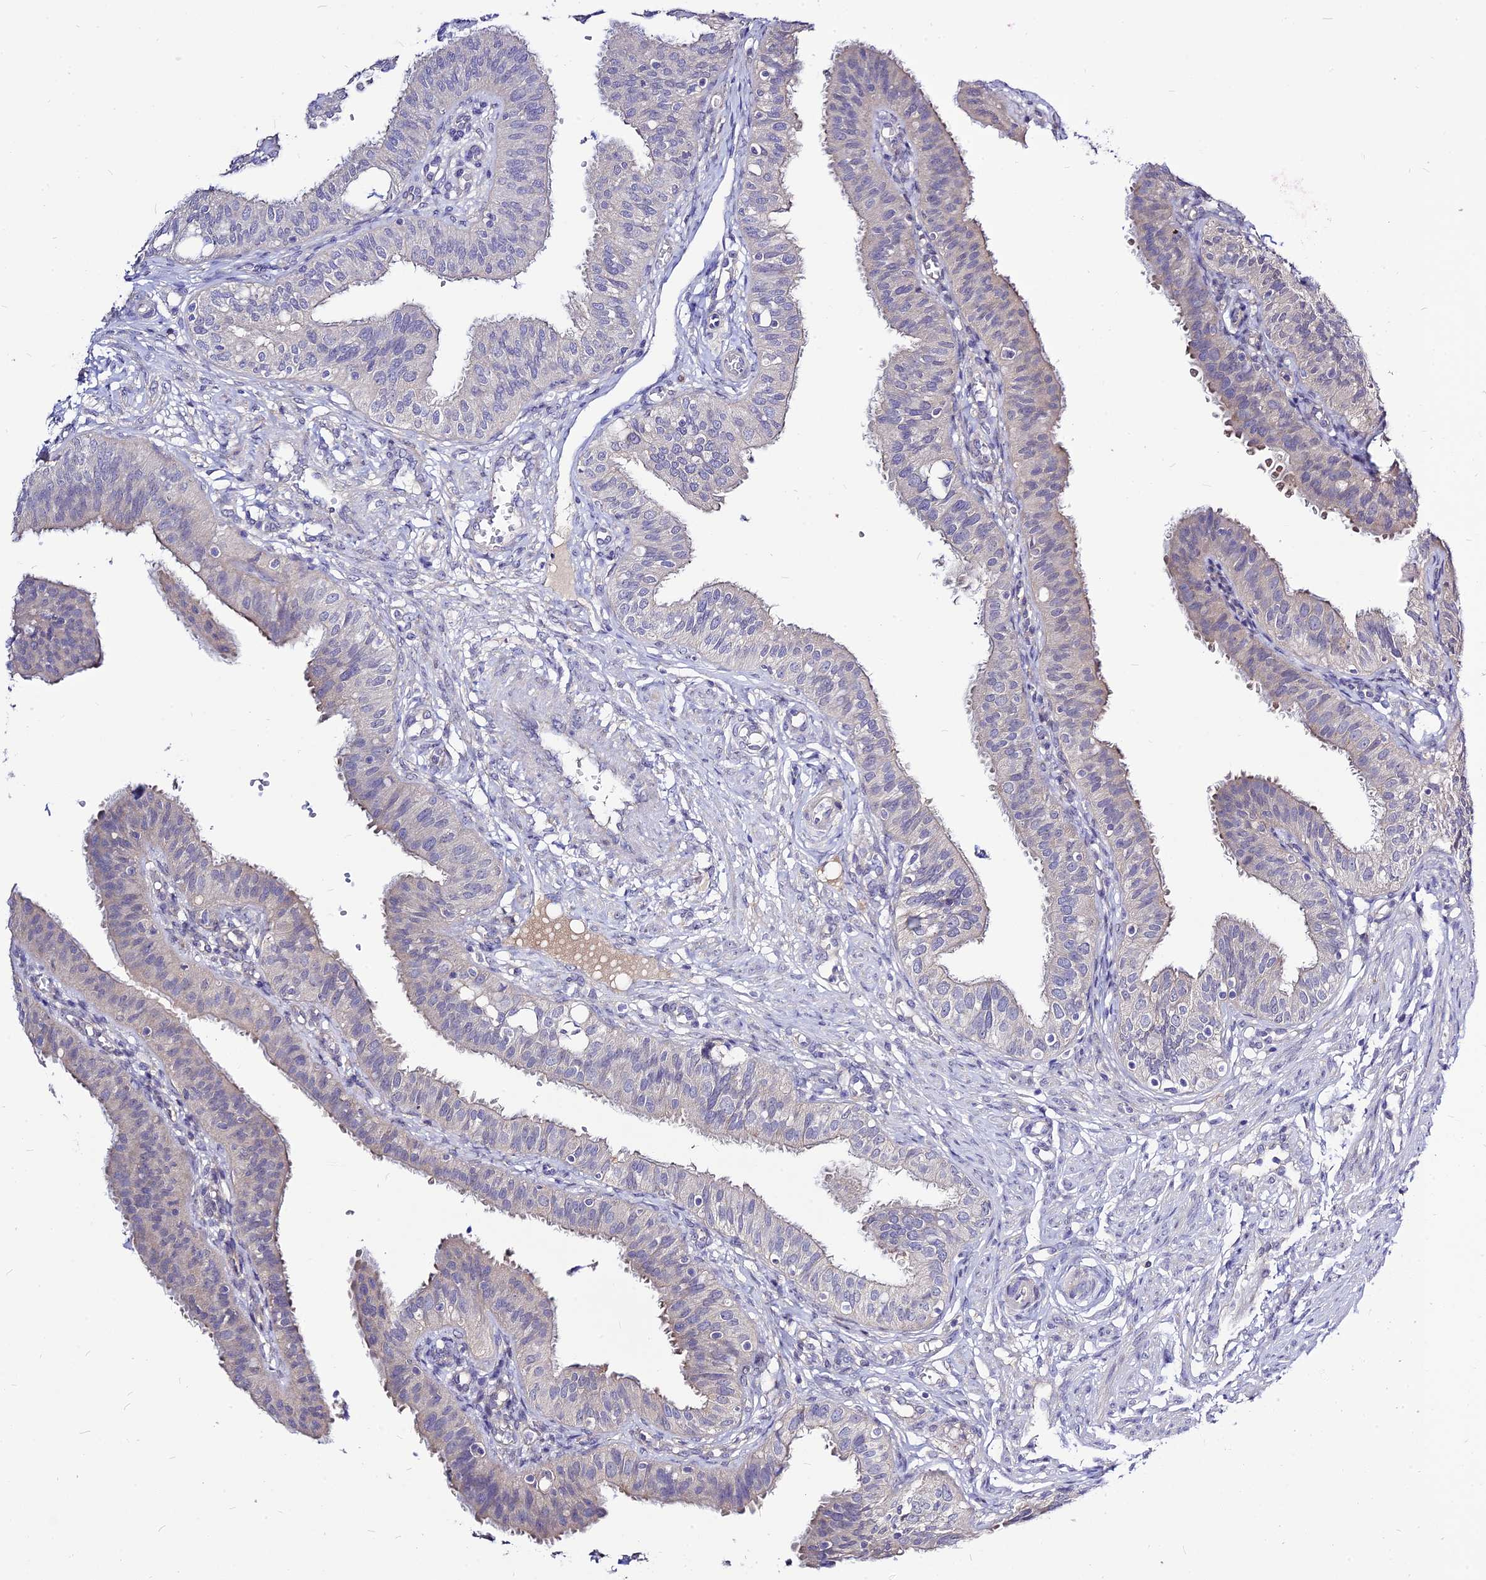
{"staining": {"intensity": "negative", "quantity": "none", "location": "none"}, "tissue": "fallopian tube", "cell_type": "Glandular cells", "image_type": "normal", "snomed": [{"axis": "morphology", "description": "Normal tissue, NOS"}, {"axis": "topography", "description": "Fallopian tube"}, {"axis": "topography", "description": "Ovary"}], "caption": "Immunohistochemical staining of benign human fallopian tube reveals no significant staining in glandular cells.", "gene": "CZIB", "patient": {"sex": "female", "age": 42}}